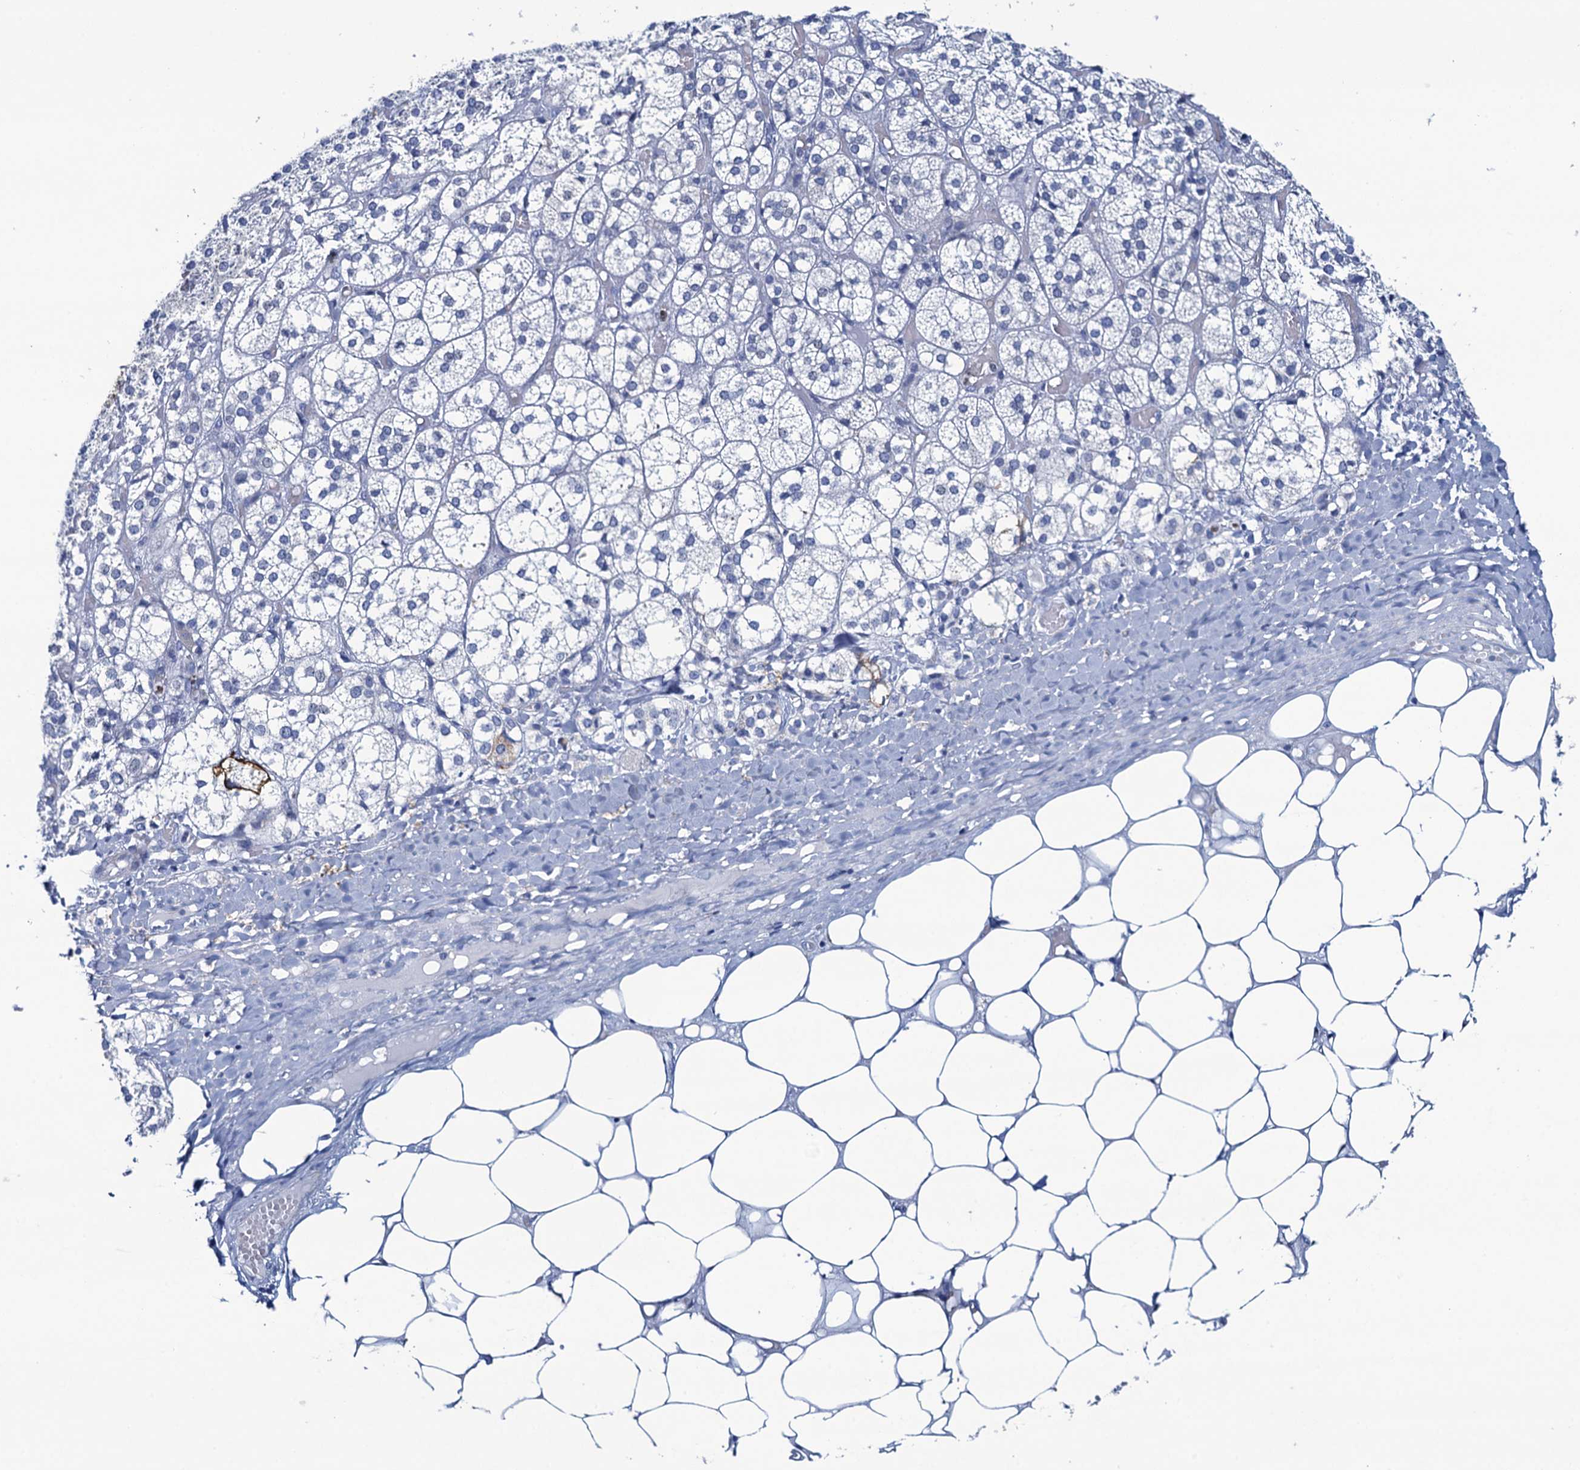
{"staining": {"intensity": "strong", "quantity": "<25%", "location": "cytoplasmic/membranous"}, "tissue": "adrenal gland", "cell_type": "Glandular cells", "image_type": "normal", "snomed": [{"axis": "morphology", "description": "Normal tissue, NOS"}, {"axis": "topography", "description": "Adrenal gland"}], "caption": "Protein staining of benign adrenal gland shows strong cytoplasmic/membranous expression in approximately <25% of glandular cells. (Stains: DAB in brown, nuclei in blue, Microscopy: brightfield microscopy at high magnification).", "gene": "RHCG", "patient": {"sex": "female", "age": 61}}